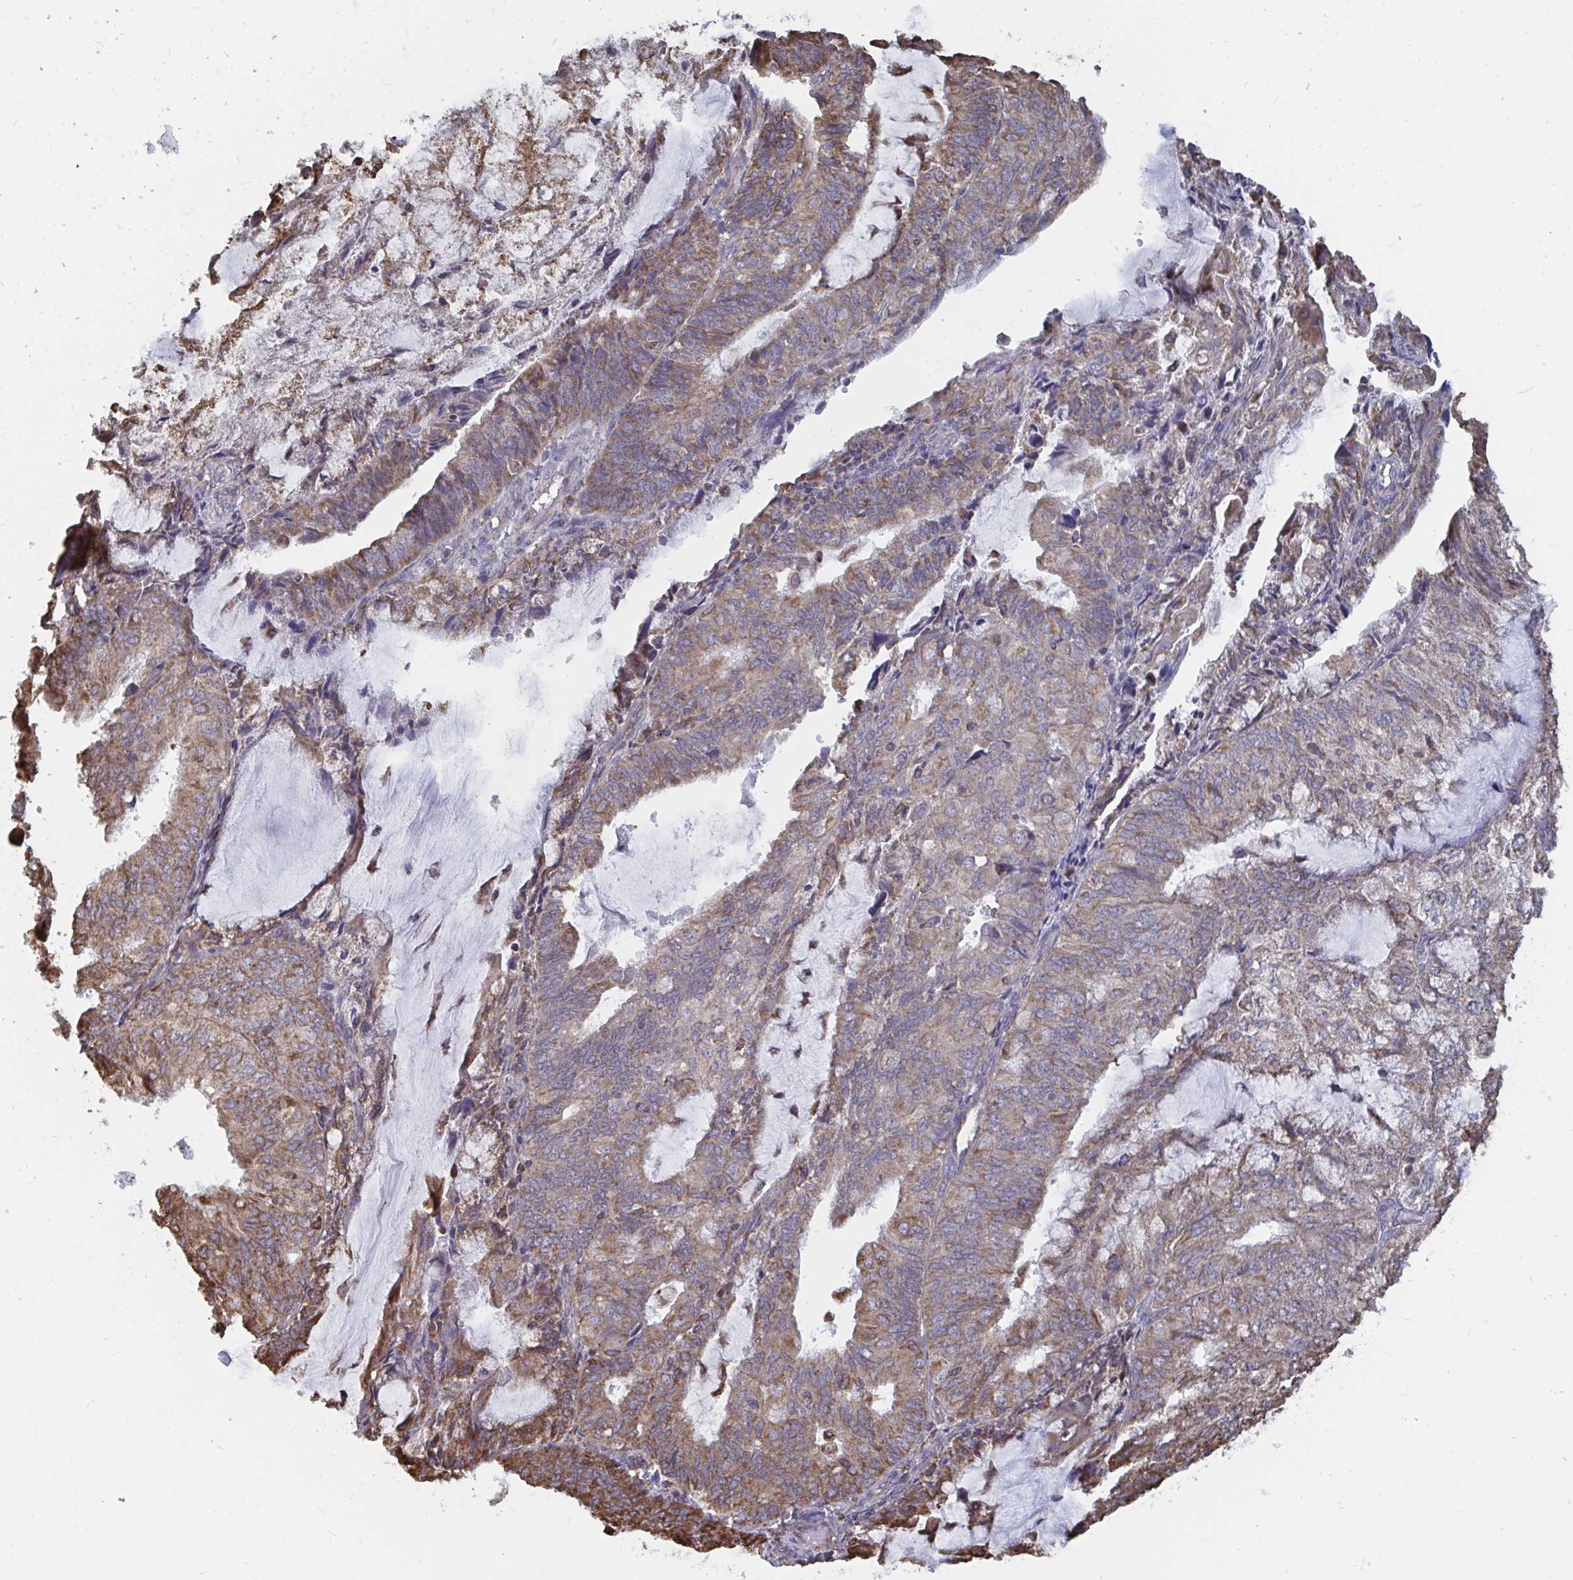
{"staining": {"intensity": "moderate", "quantity": ">75%", "location": "cytoplasmic/membranous"}, "tissue": "endometrial cancer", "cell_type": "Tumor cells", "image_type": "cancer", "snomed": [{"axis": "morphology", "description": "Adenocarcinoma, NOS"}, {"axis": "topography", "description": "Endometrium"}], "caption": "The histopathology image shows staining of endometrial cancer (adenocarcinoma), revealing moderate cytoplasmic/membranous protein expression (brown color) within tumor cells. (Brightfield microscopy of DAB IHC at high magnification).", "gene": "ELAVL1", "patient": {"sex": "female", "age": 81}}